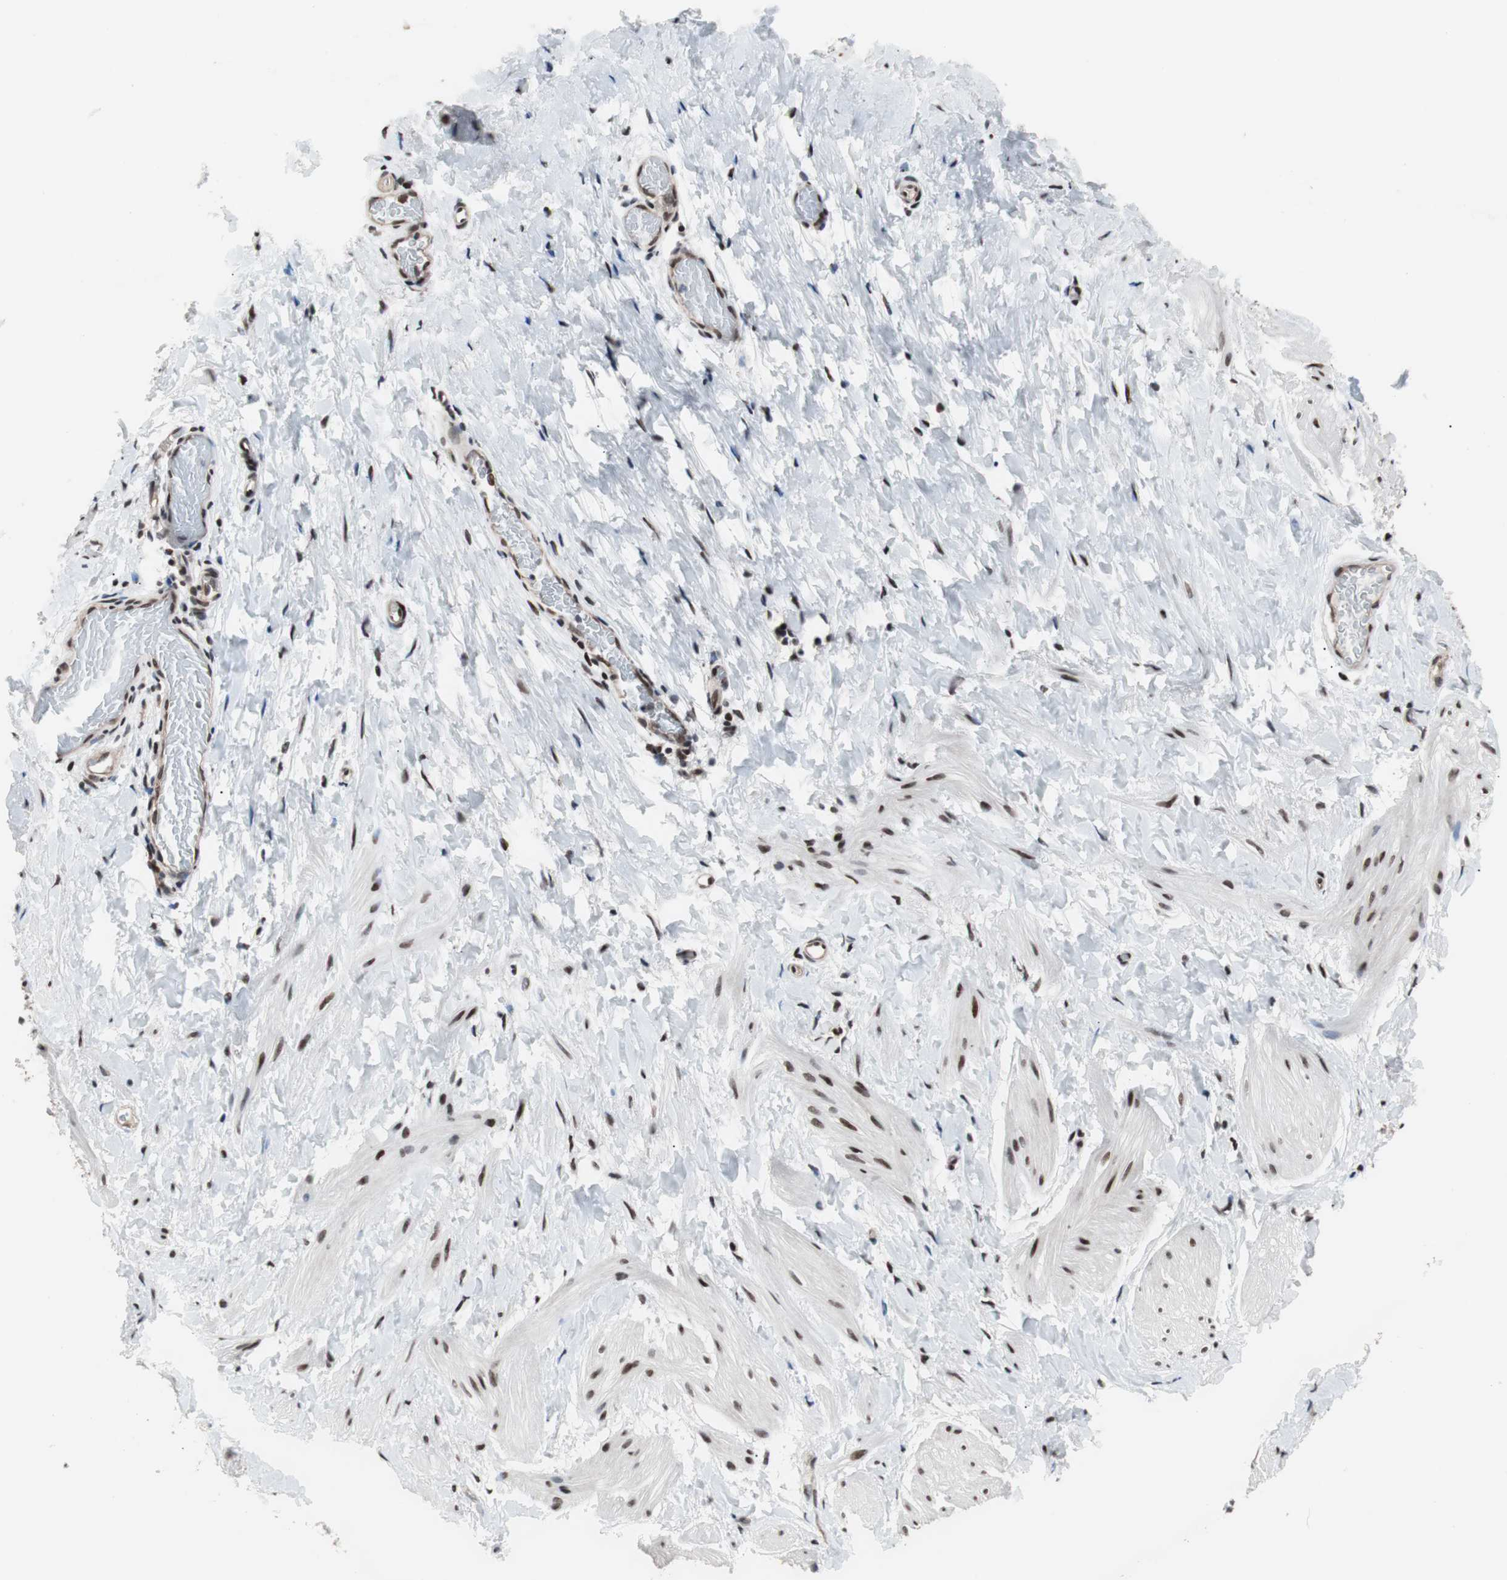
{"staining": {"intensity": "moderate", "quantity": "25%-75%", "location": "nuclear"}, "tissue": "smooth muscle", "cell_type": "Smooth muscle cells", "image_type": "normal", "snomed": [{"axis": "morphology", "description": "Normal tissue, NOS"}, {"axis": "topography", "description": "Smooth muscle"}], "caption": "Immunohistochemistry image of unremarkable smooth muscle stained for a protein (brown), which displays medium levels of moderate nuclear positivity in approximately 25%-75% of smooth muscle cells.", "gene": "POGZ", "patient": {"sex": "male", "age": 16}}